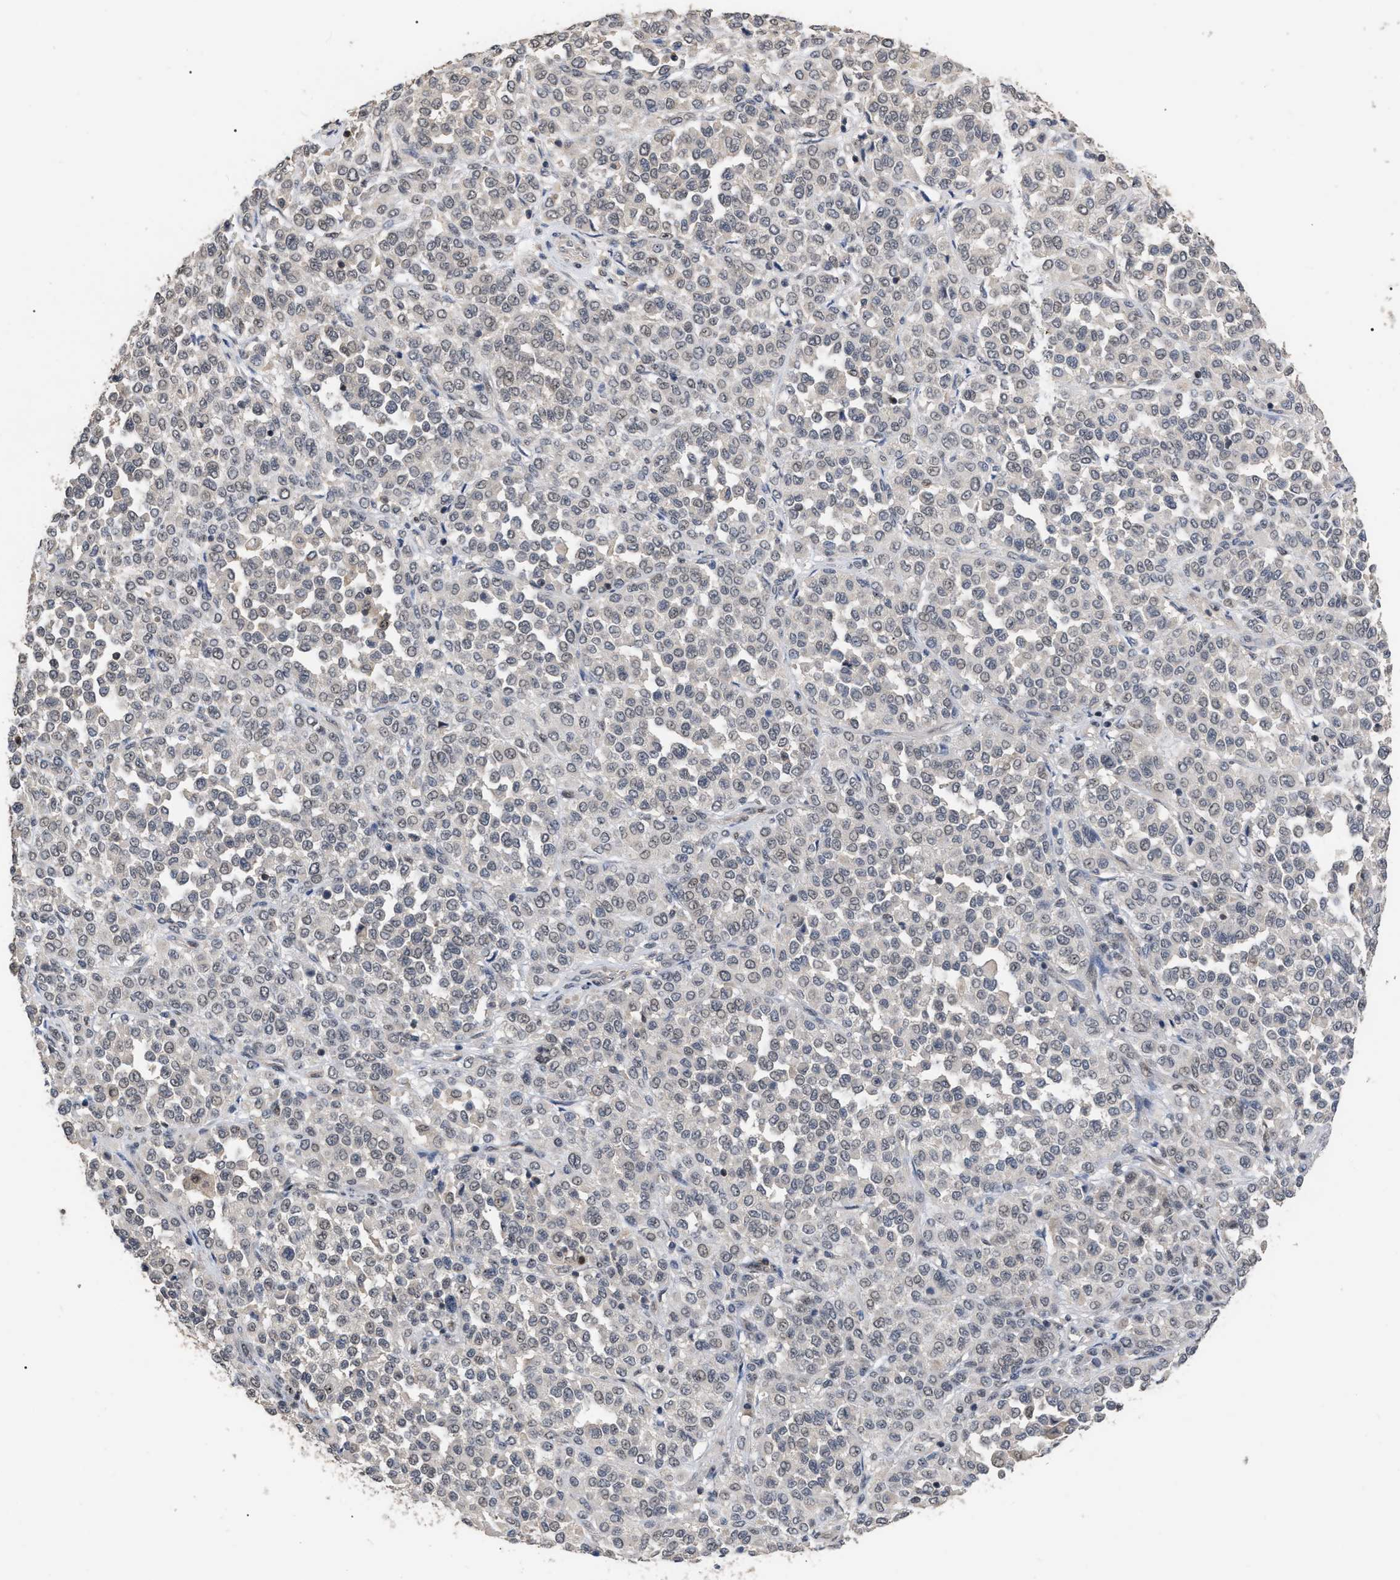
{"staining": {"intensity": "weak", "quantity": "<25%", "location": "nuclear"}, "tissue": "melanoma", "cell_type": "Tumor cells", "image_type": "cancer", "snomed": [{"axis": "morphology", "description": "Malignant melanoma, Metastatic site"}, {"axis": "topography", "description": "Pancreas"}], "caption": "Melanoma was stained to show a protein in brown. There is no significant positivity in tumor cells. (Brightfield microscopy of DAB (3,3'-diaminobenzidine) immunohistochemistry at high magnification).", "gene": "JAZF1", "patient": {"sex": "female", "age": 30}}